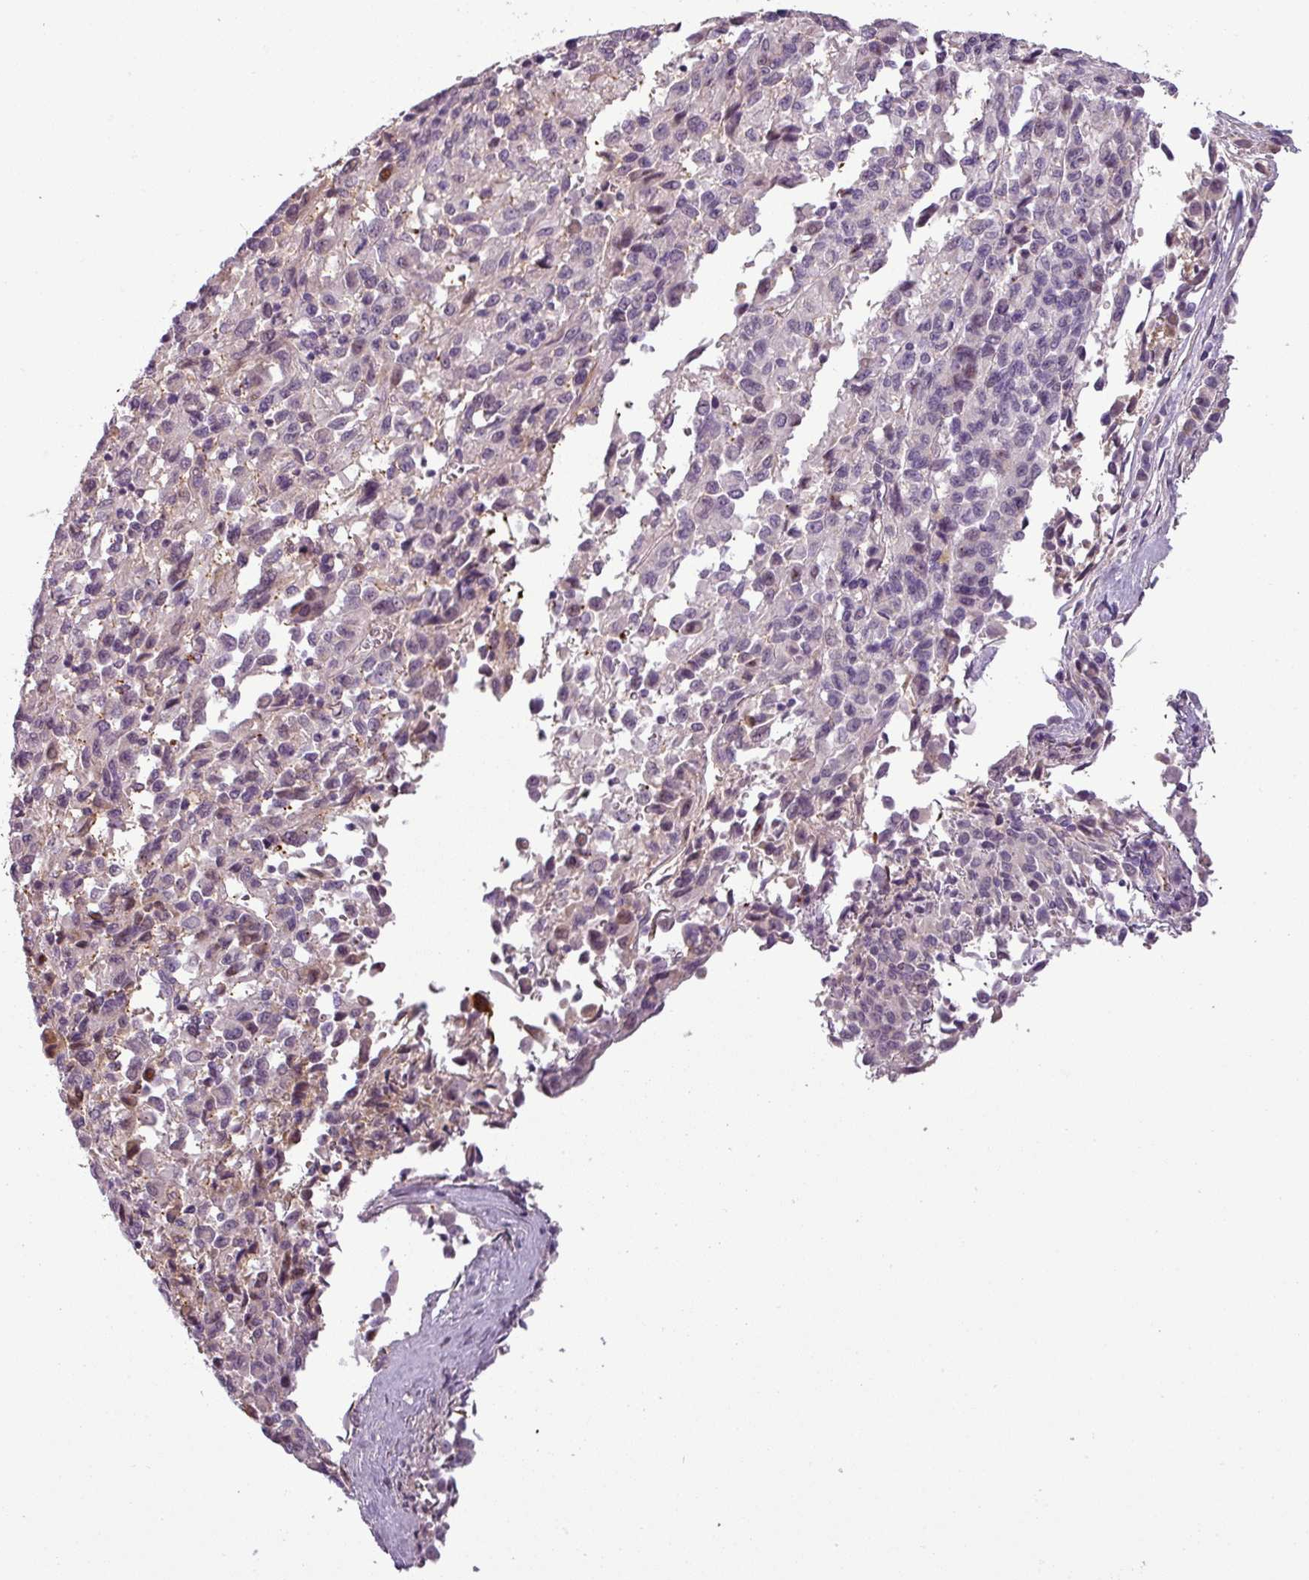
{"staining": {"intensity": "negative", "quantity": "none", "location": "none"}, "tissue": "melanoma", "cell_type": "Tumor cells", "image_type": "cancer", "snomed": [{"axis": "morphology", "description": "Malignant melanoma, Metastatic site"}, {"axis": "topography", "description": "Lung"}], "caption": "This is a micrograph of IHC staining of malignant melanoma (metastatic site), which shows no expression in tumor cells.", "gene": "APOC1", "patient": {"sex": "male", "age": 64}}